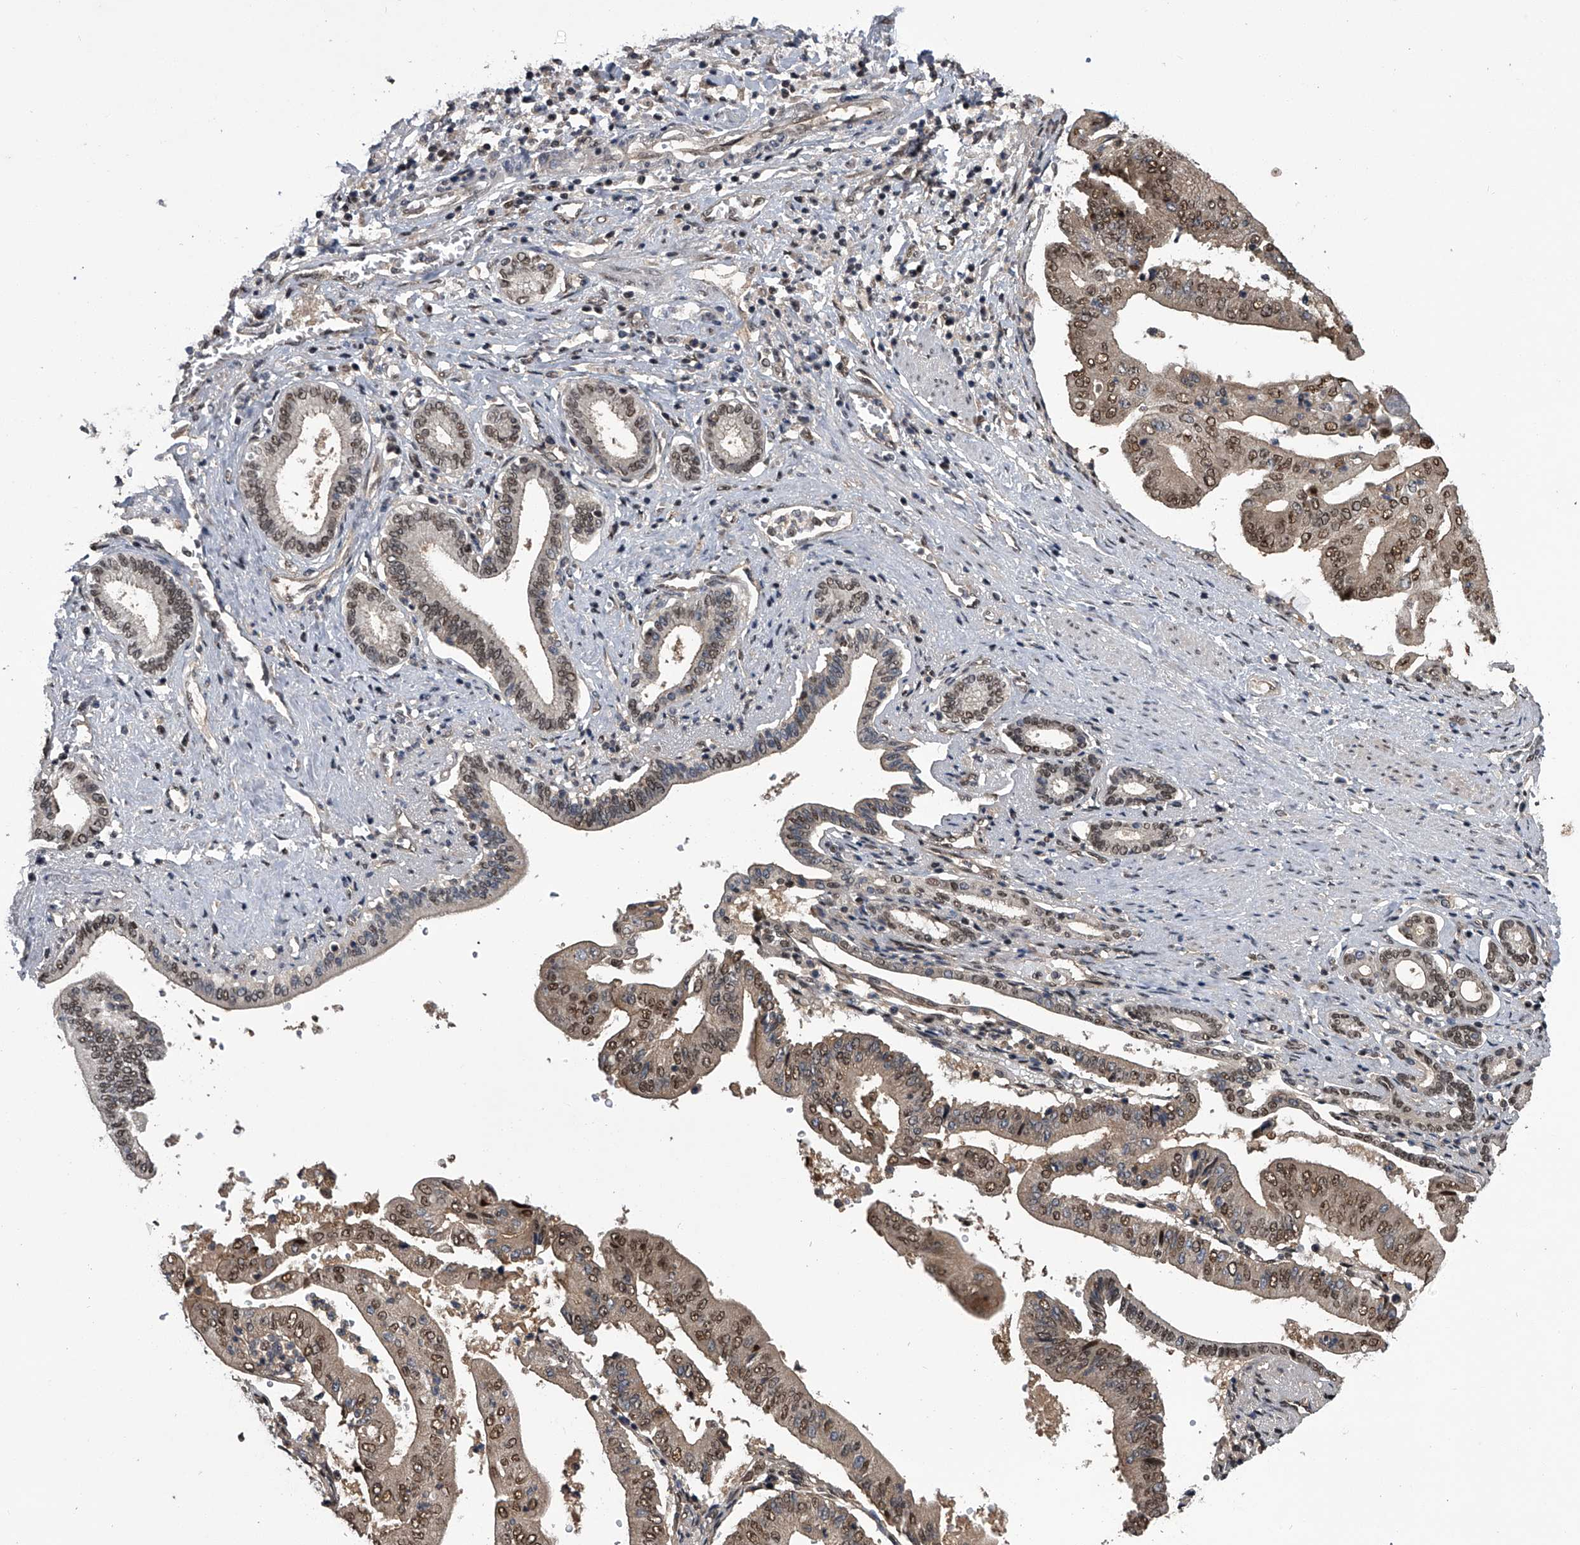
{"staining": {"intensity": "moderate", "quantity": "25%-75%", "location": "nuclear"}, "tissue": "pancreatic cancer", "cell_type": "Tumor cells", "image_type": "cancer", "snomed": [{"axis": "morphology", "description": "Adenocarcinoma, NOS"}, {"axis": "topography", "description": "Pancreas"}], "caption": "This is a photomicrograph of immunohistochemistry (IHC) staining of pancreatic cancer, which shows moderate expression in the nuclear of tumor cells.", "gene": "SLC12A8", "patient": {"sex": "female", "age": 77}}